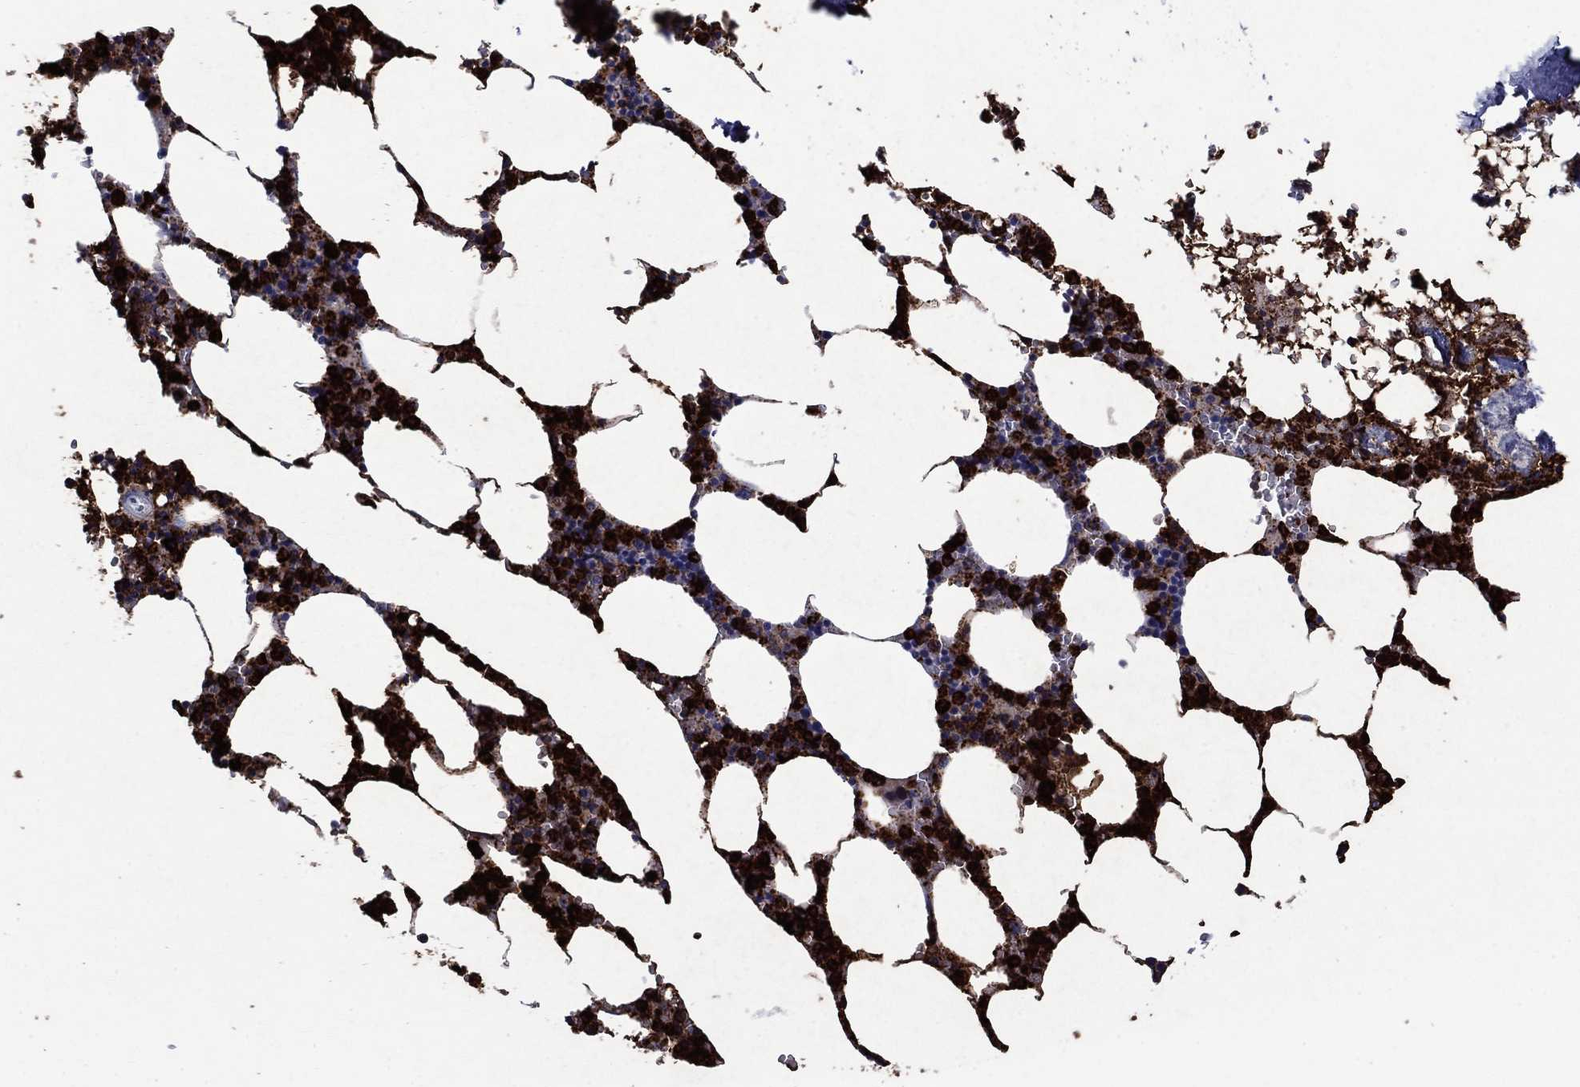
{"staining": {"intensity": "strong", "quantity": ">75%", "location": "cytoplasmic/membranous"}, "tissue": "bone marrow", "cell_type": "Hematopoietic cells", "image_type": "normal", "snomed": [{"axis": "morphology", "description": "Normal tissue, NOS"}, {"axis": "topography", "description": "Bone marrow"}], "caption": "About >75% of hematopoietic cells in normal human bone marrow demonstrate strong cytoplasmic/membranous protein staining as visualized by brown immunohistochemical staining.", "gene": "AZU1", "patient": {"sex": "female", "age": 64}}